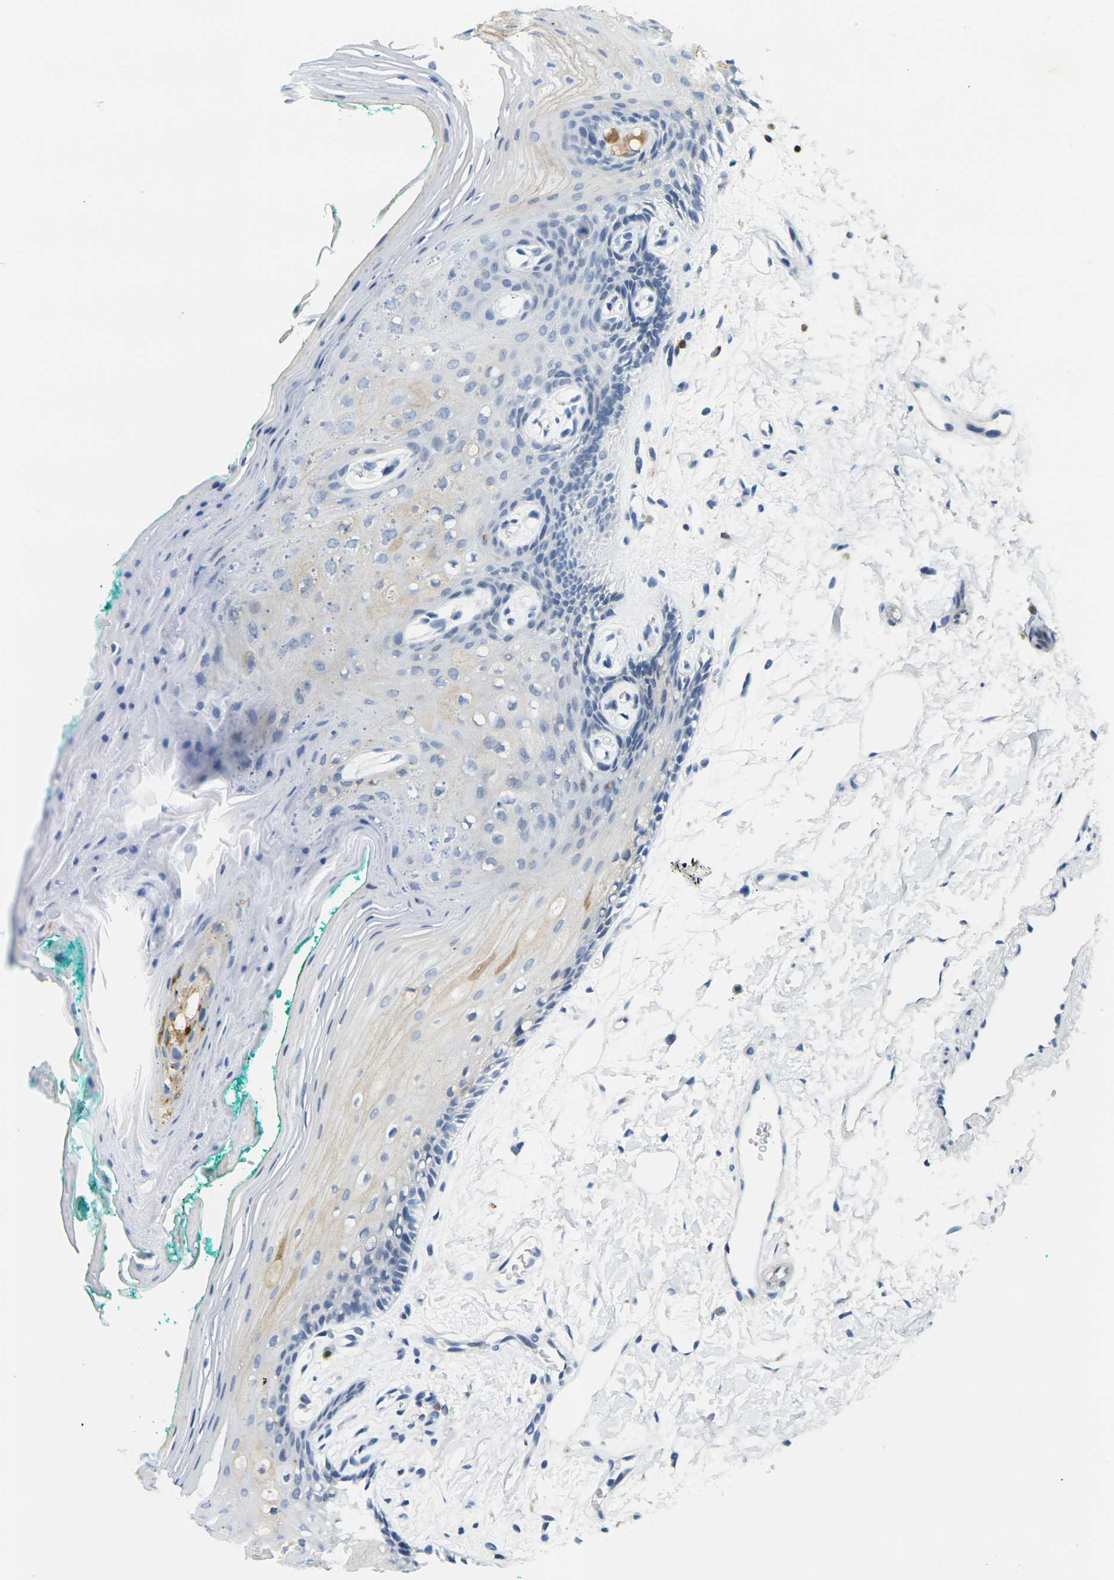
{"staining": {"intensity": "negative", "quantity": "none", "location": "none"}, "tissue": "oral mucosa", "cell_type": "Squamous epithelial cells", "image_type": "normal", "snomed": [{"axis": "morphology", "description": "Normal tissue, NOS"}, {"axis": "topography", "description": "Skeletal muscle"}, {"axis": "topography", "description": "Oral tissue"}, {"axis": "topography", "description": "Peripheral nerve tissue"}], "caption": "A high-resolution micrograph shows immunohistochemistry (IHC) staining of benign oral mucosa, which displays no significant expression in squamous epithelial cells.", "gene": "CD3D", "patient": {"sex": "female", "age": 84}}